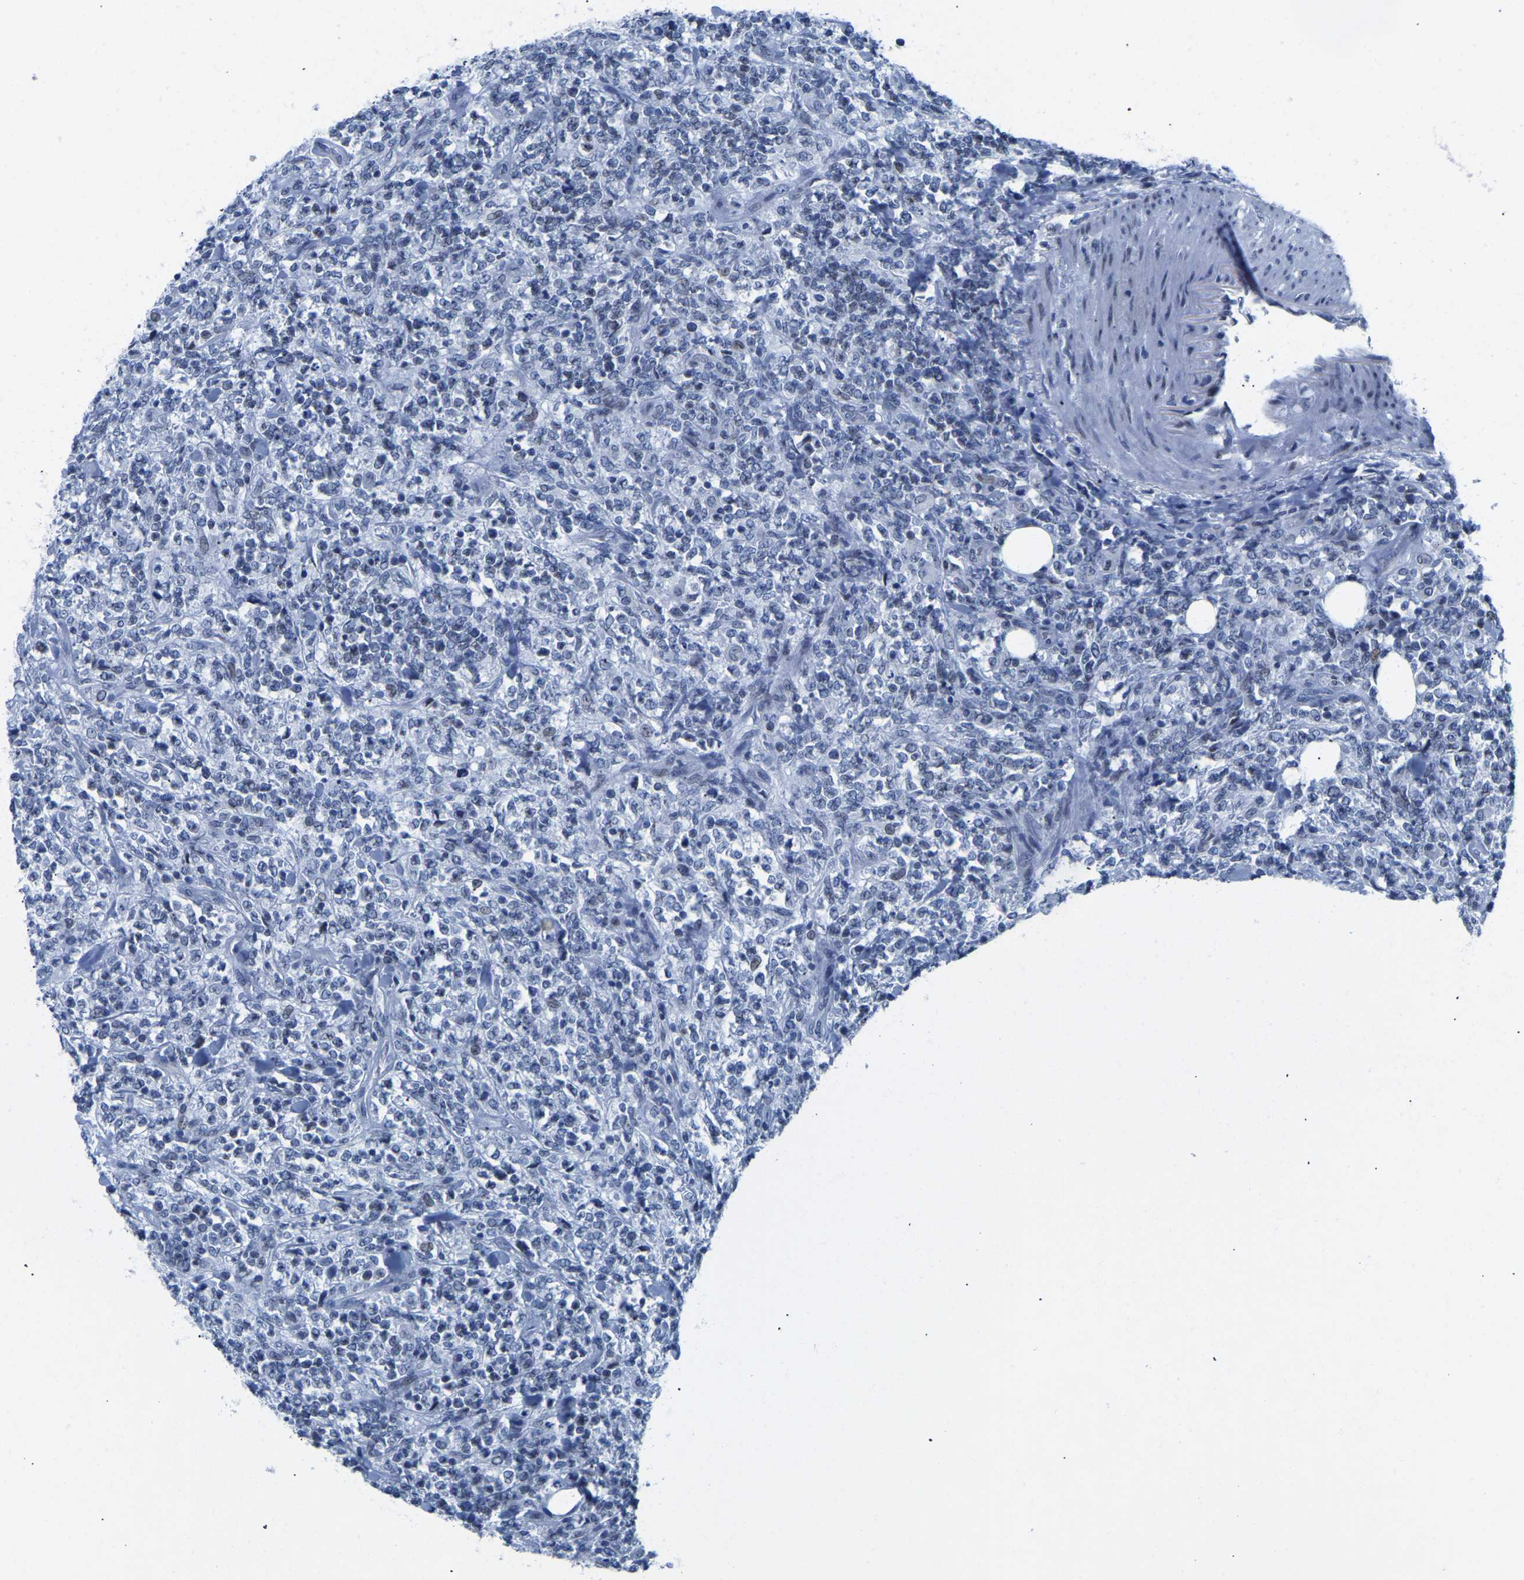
{"staining": {"intensity": "weak", "quantity": "<25%", "location": "nuclear"}, "tissue": "lymphoma", "cell_type": "Tumor cells", "image_type": "cancer", "snomed": [{"axis": "morphology", "description": "Malignant lymphoma, non-Hodgkin's type, High grade"}, {"axis": "topography", "description": "Soft tissue"}], "caption": "Immunohistochemistry (IHC) image of neoplastic tissue: human lymphoma stained with DAB (3,3'-diaminobenzidine) demonstrates no significant protein positivity in tumor cells. (DAB immunohistochemistry, high magnification).", "gene": "UPK3A", "patient": {"sex": "male", "age": 18}}